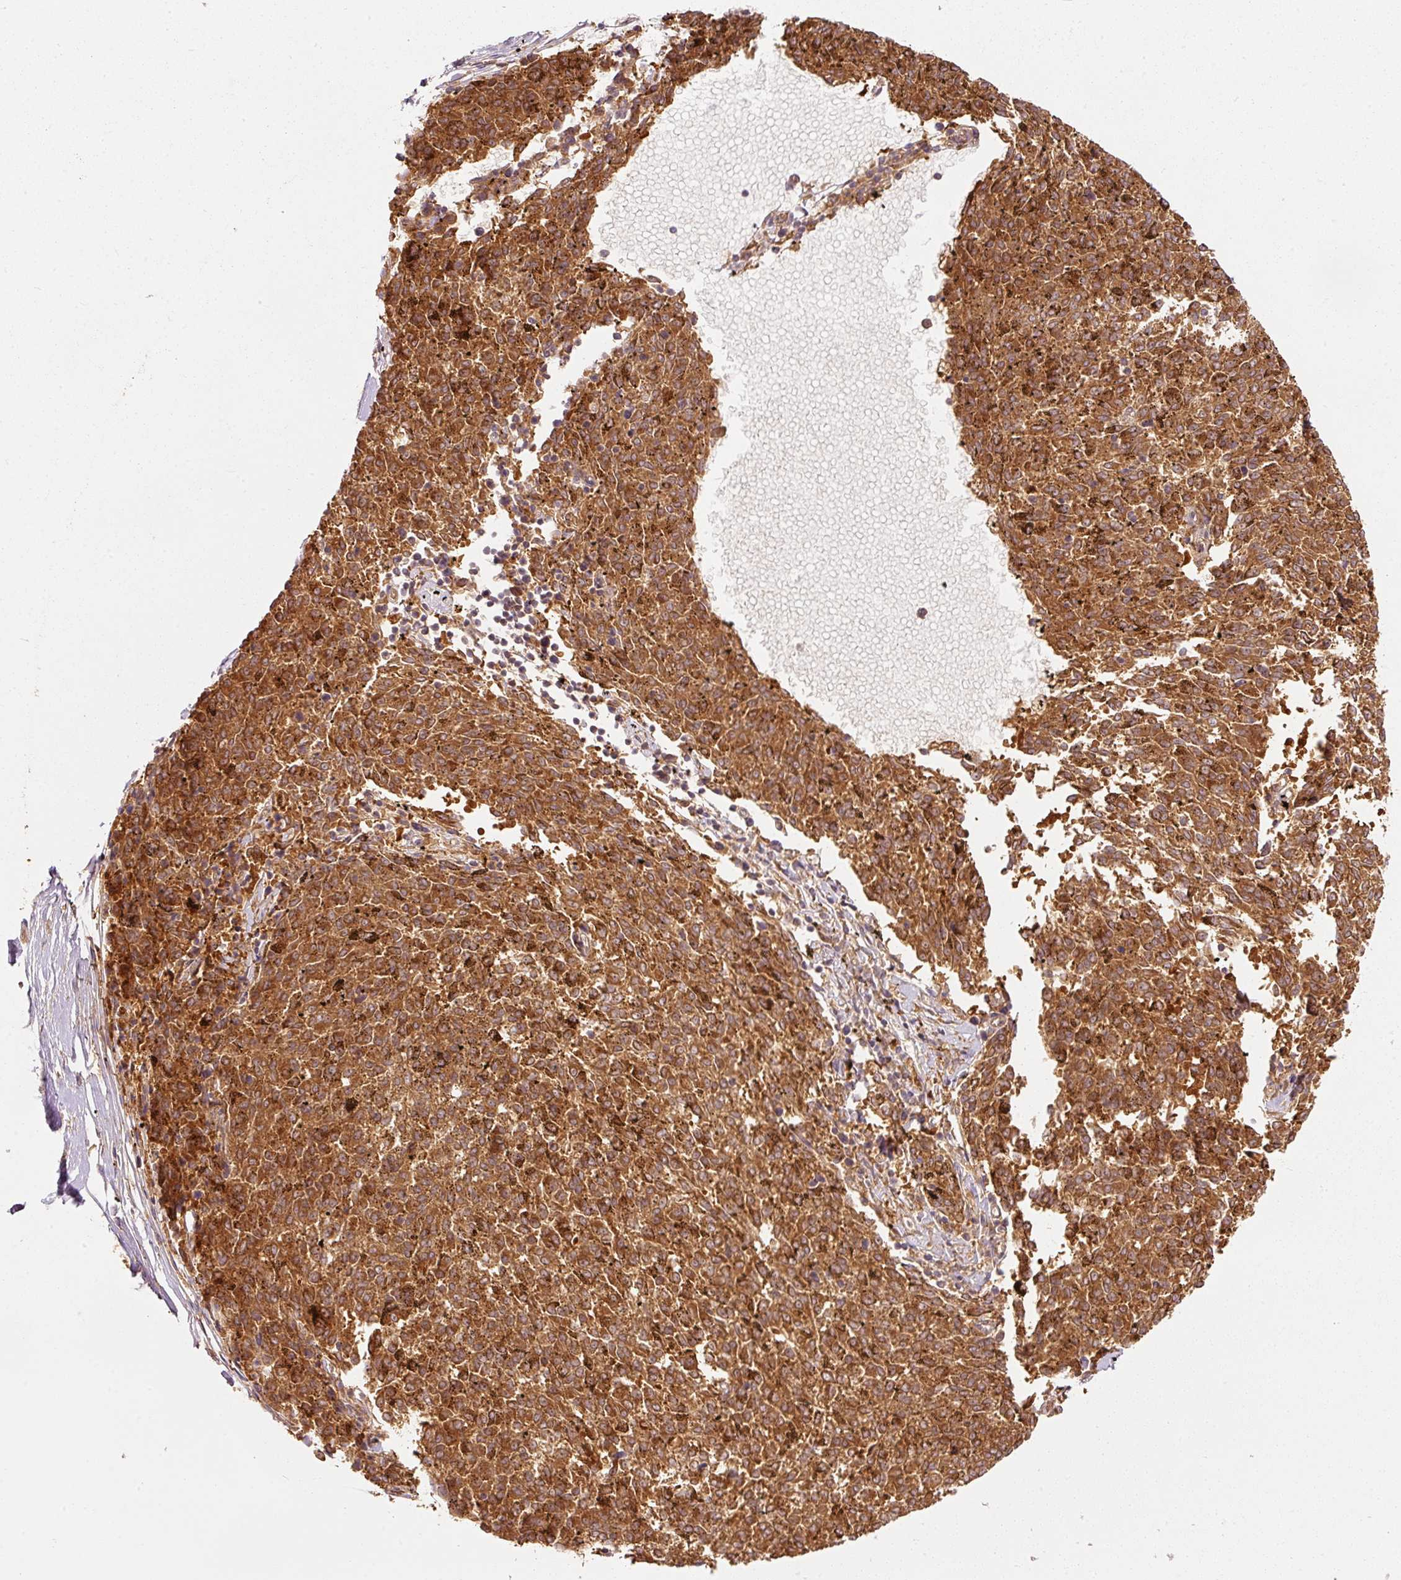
{"staining": {"intensity": "strong", "quantity": ">75%", "location": "cytoplasmic/membranous"}, "tissue": "melanoma", "cell_type": "Tumor cells", "image_type": "cancer", "snomed": [{"axis": "morphology", "description": "Malignant melanoma, NOS"}, {"axis": "topography", "description": "Skin"}], "caption": "IHC of melanoma exhibits high levels of strong cytoplasmic/membranous staining in approximately >75% of tumor cells. (Brightfield microscopy of DAB IHC at high magnification).", "gene": "EIF3B", "patient": {"sex": "female", "age": 72}}